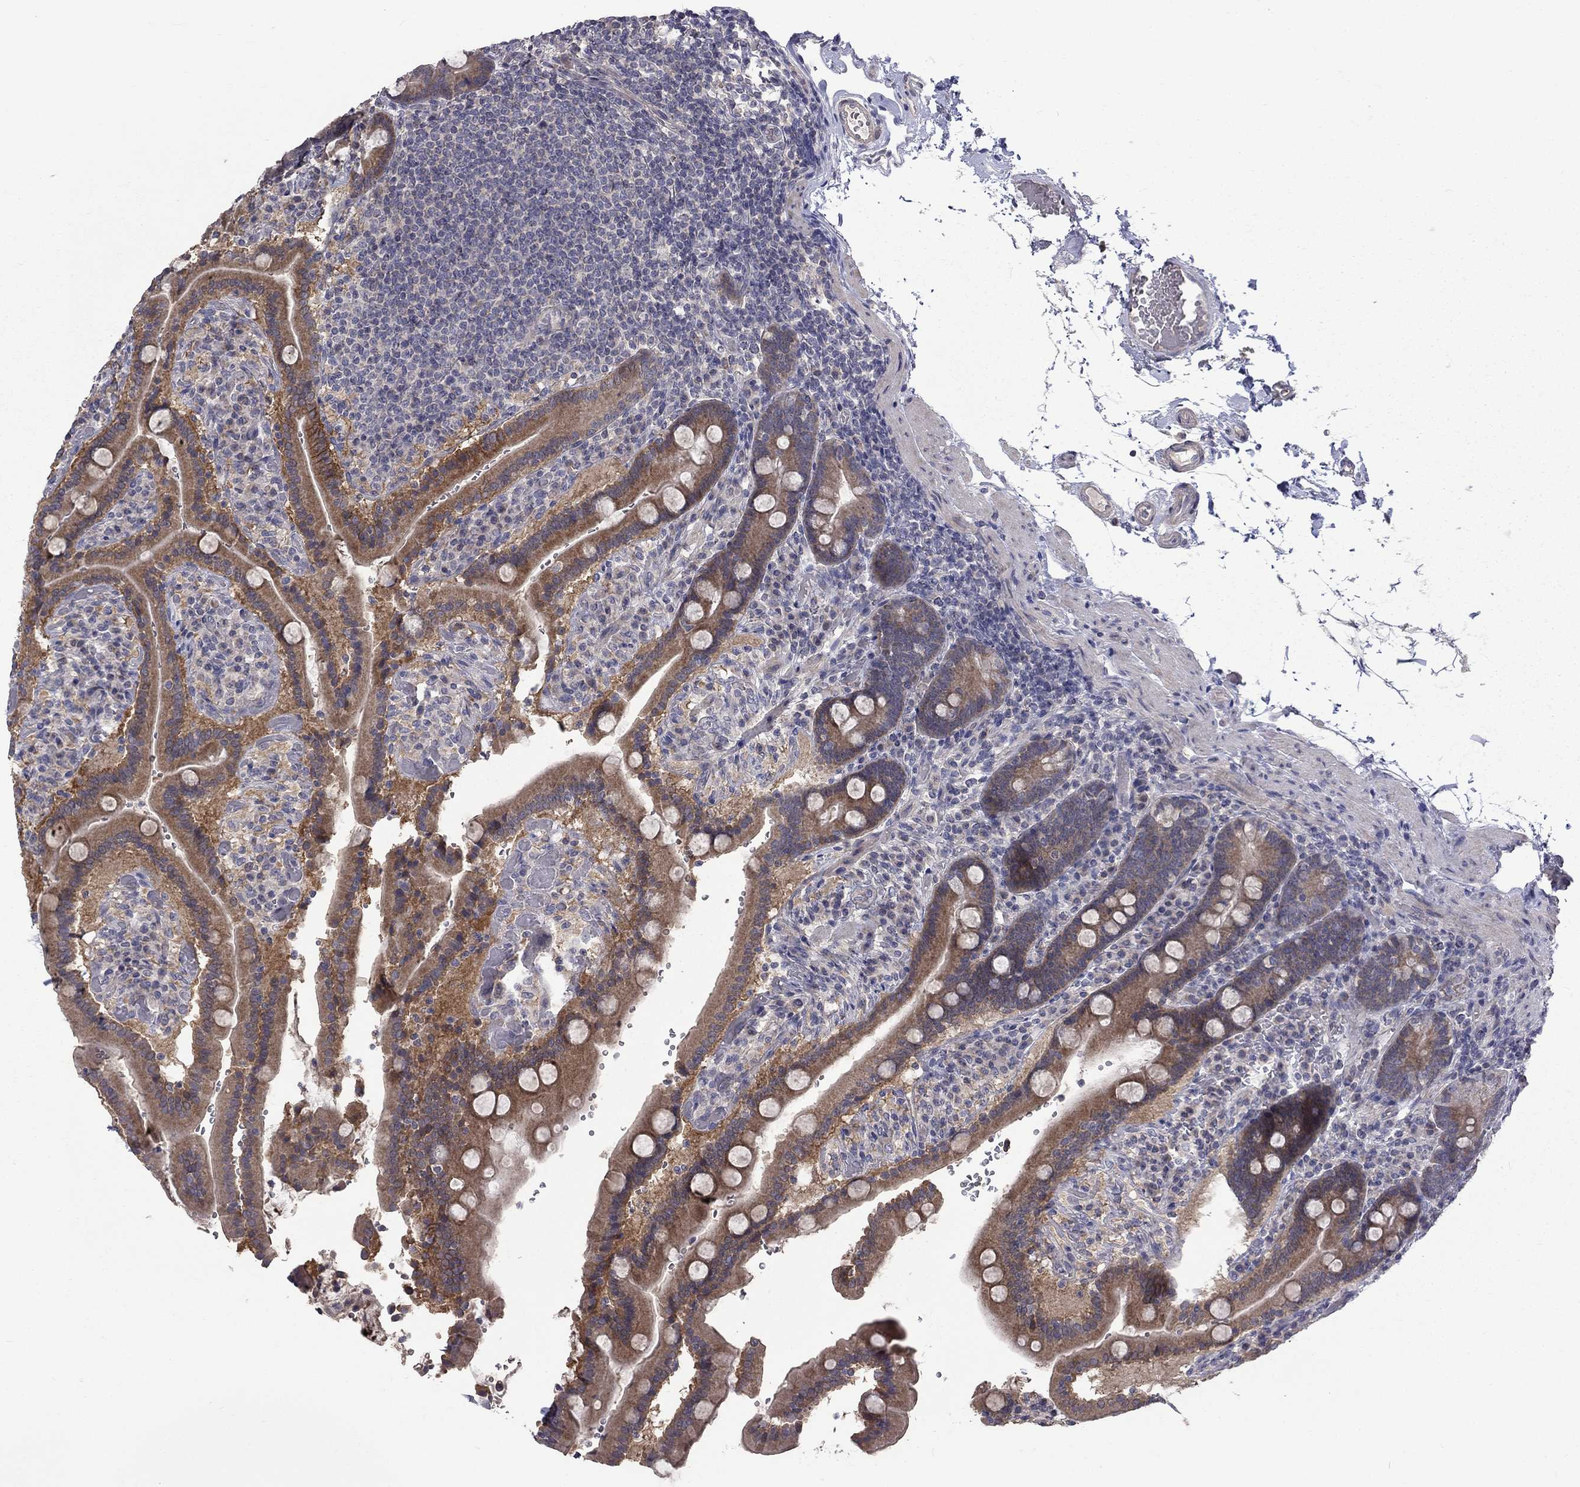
{"staining": {"intensity": "moderate", "quantity": ">75%", "location": "cytoplasmic/membranous"}, "tissue": "duodenum", "cell_type": "Glandular cells", "image_type": "normal", "snomed": [{"axis": "morphology", "description": "Normal tissue, NOS"}, {"axis": "topography", "description": "Duodenum"}], "caption": "Immunohistochemistry micrograph of unremarkable duodenum: human duodenum stained using immunohistochemistry displays medium levels of moderate protein expression localized specifically in the cytoplasmic/membranous of glandular cells, appearing as a cytoplasmic/membranous brown color.", "gene": "SLC39A14", "patient": {"sex": "female", "age": 62}}